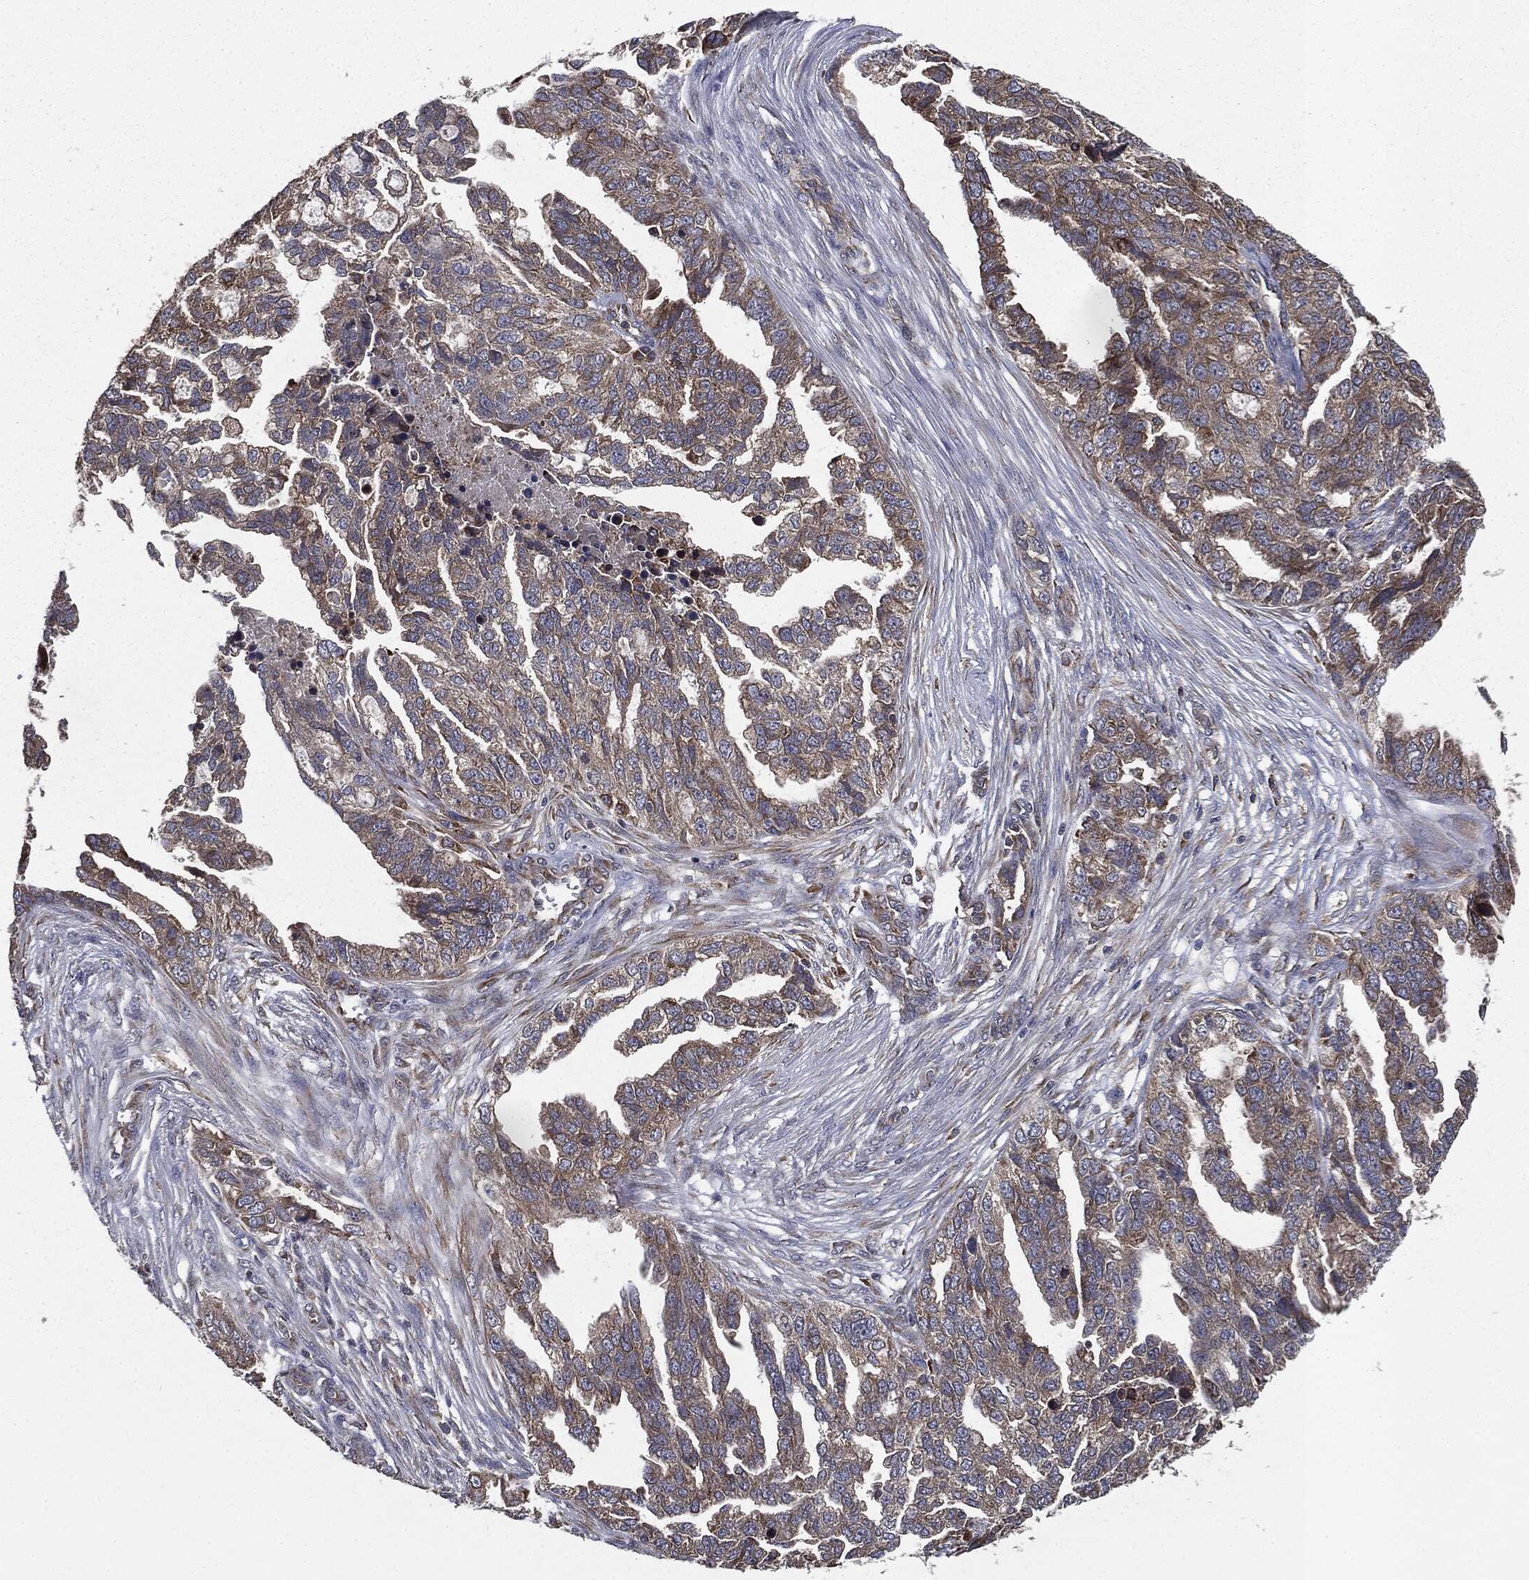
{"staining": {"intensity": "weak", "quantity": ">75%", "location": "cytoplasmic/membranous"}, "tissue": "ovarian cancer", "cell_type": "Tumor cells", "image_type": "cancer", "snomed": [{"axis": "morphology", "description": "Cystadenocarcinoma, serous, NOS"}, {"axis": "topography", "description": "Ovary"}], "caption": "Ovarian serous cystadenocarcinoma stained with a brown dye demonstrates weak cytoplasmic/membranous positive positivity in approximately >75% of tumor cells.", "gene": "PLOD3", "patient": {"sex": "female", "age": 51}}